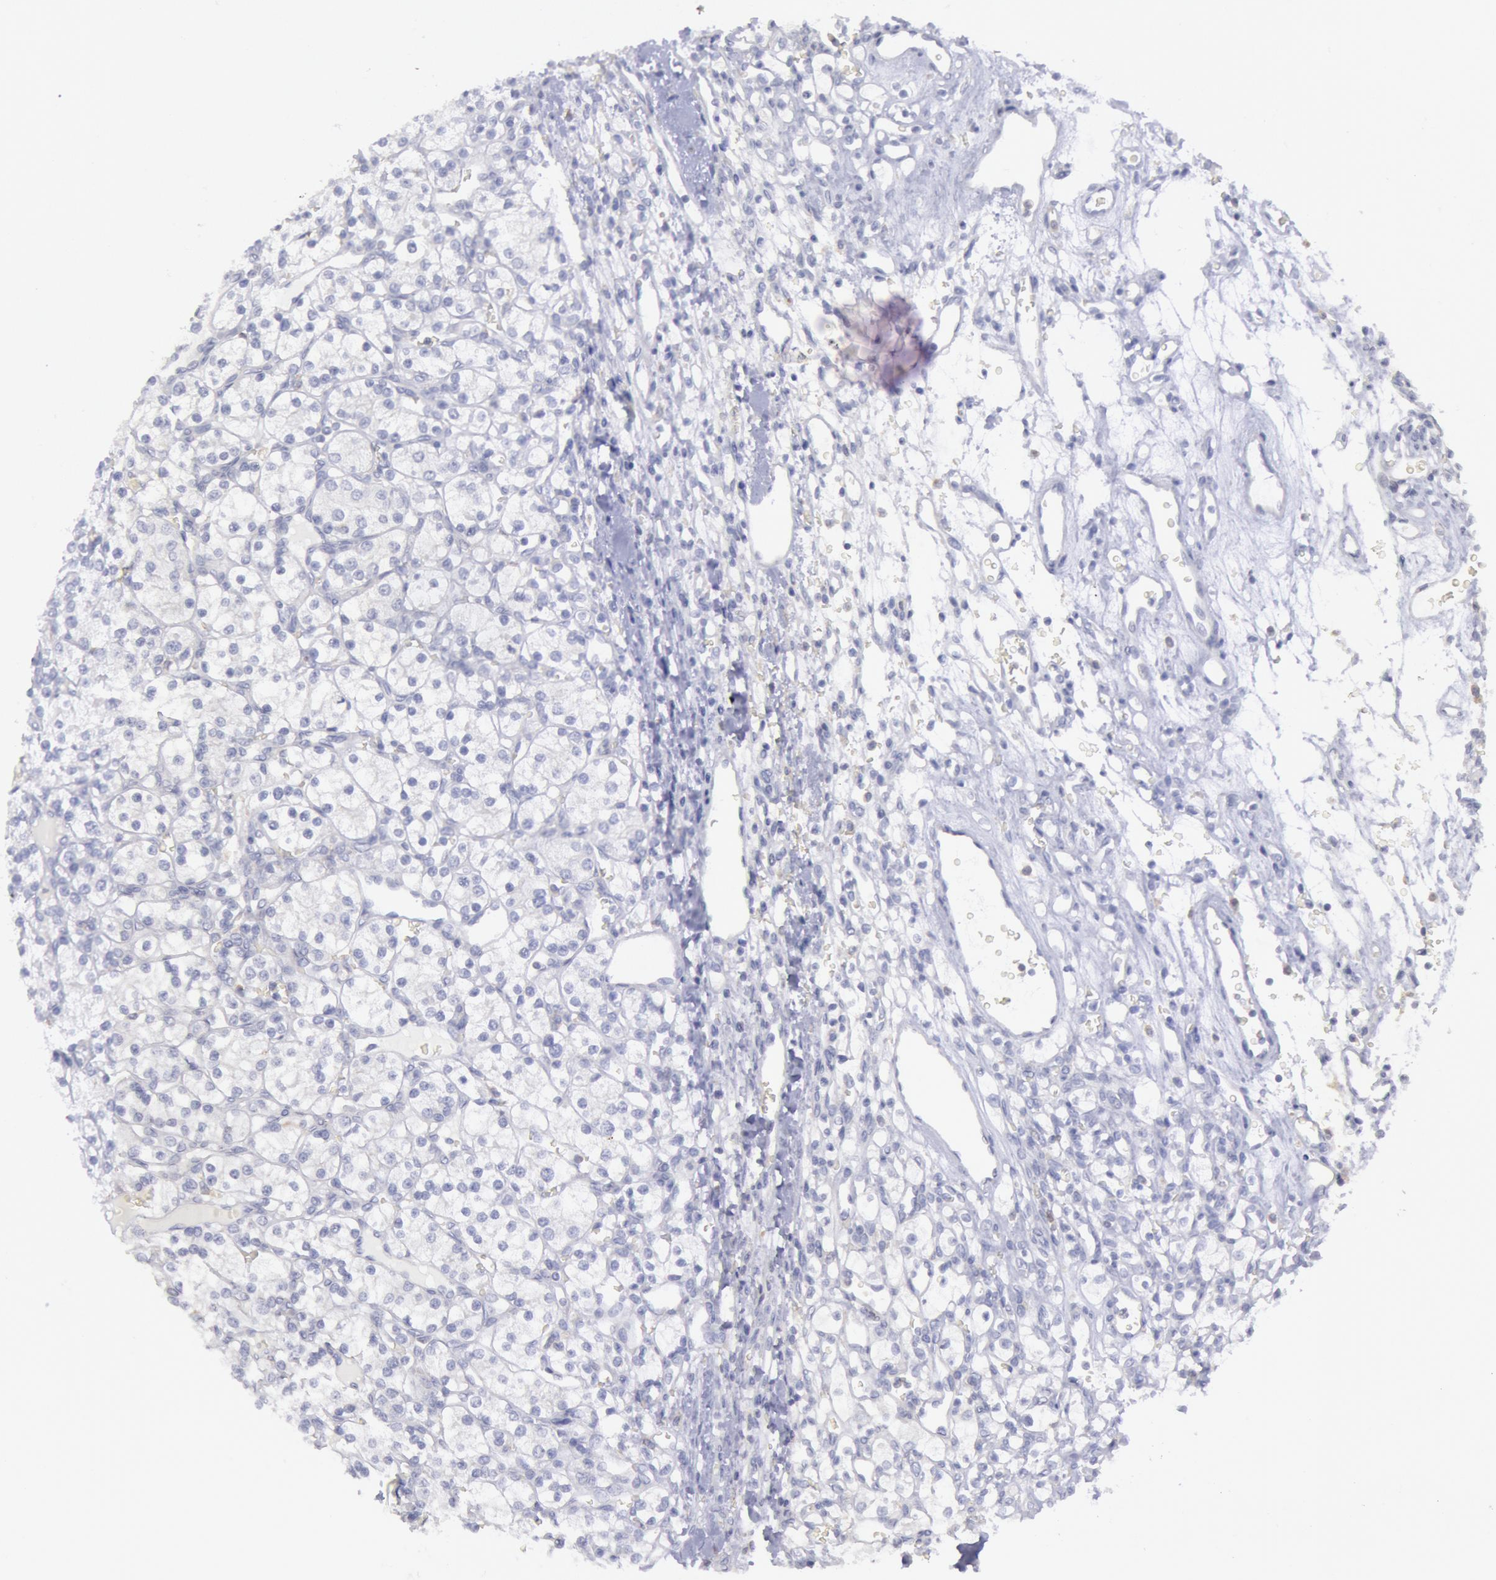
{"staining": {"intensity": "negative", "quantity": "none", "location": "none"}, "tissue": "renal cancer", "cell_type": "Tumor cells", "image_type": "cancer", "snomed": [{"axis": "morphology", "description": "Adenocarcinoma, NOS"}, {"axis": "topography", "description": "Kidney"}], "caption": "Immunohistochemistry of renal adenocarcinoma reveals no expression in tumor cells.", "gene": "MYH7", "patient": {"sex": "female", "age": 62}}